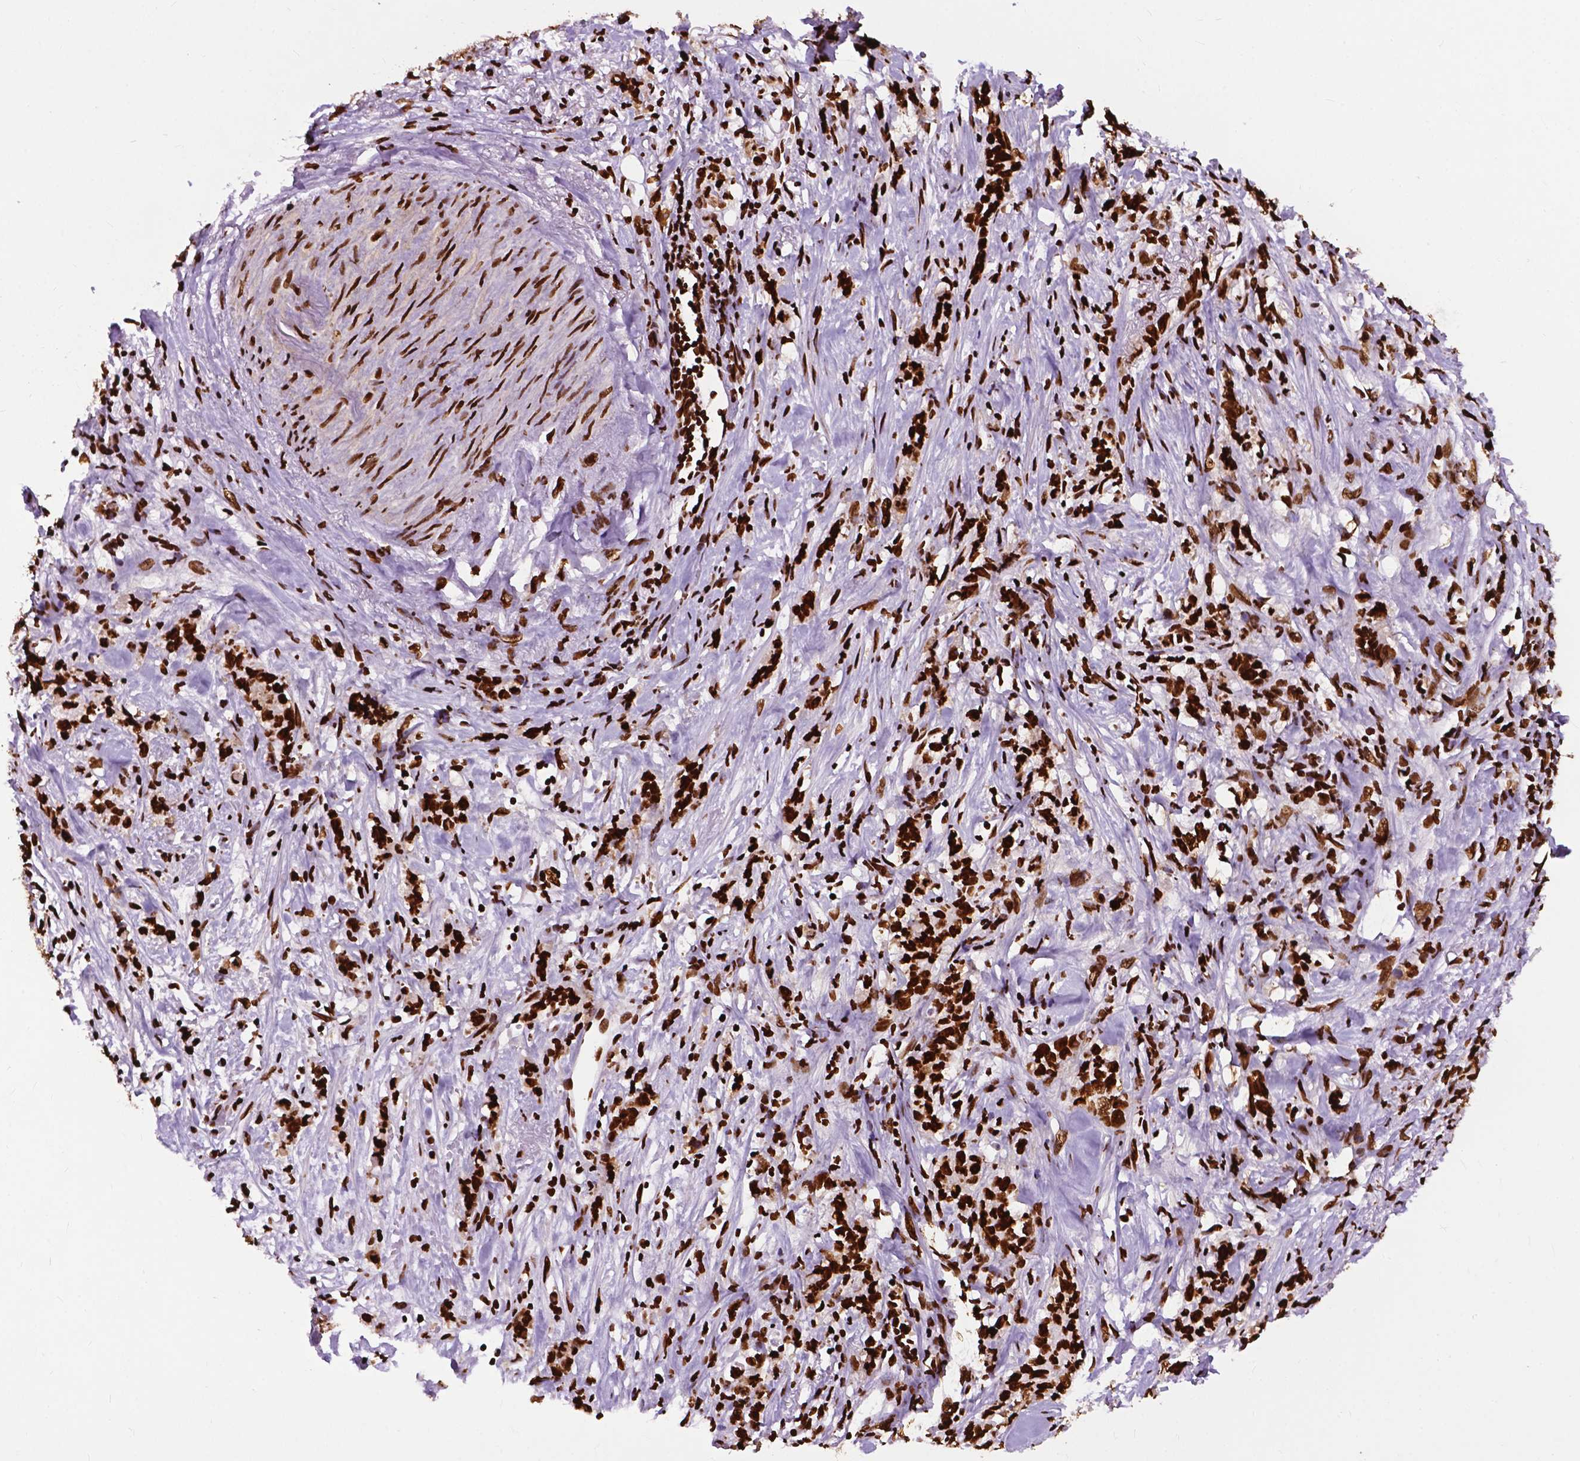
{"staining": {"intensity": "strong", "quantity": ">75%", "location": "nuclear"}, "tissue": "stomach cancer", "cell_type": "Tumor cells", "image_type": "cancer", "snomed": [{"axis": "morphology", "description": "Adenocarcinoma, NOS"}, {"axis": "topography", "description": "Stomach, lower"}], "caption": "Protein expression analysis of stomach cancer (adenocarcinoma) exhibits strong nuclear staining in about >75% of tumor cells. (IHC, brightfield microscopy, high magnification).", "gene": "SMIM5", "patient": {"sex": "male", "age": 88}}